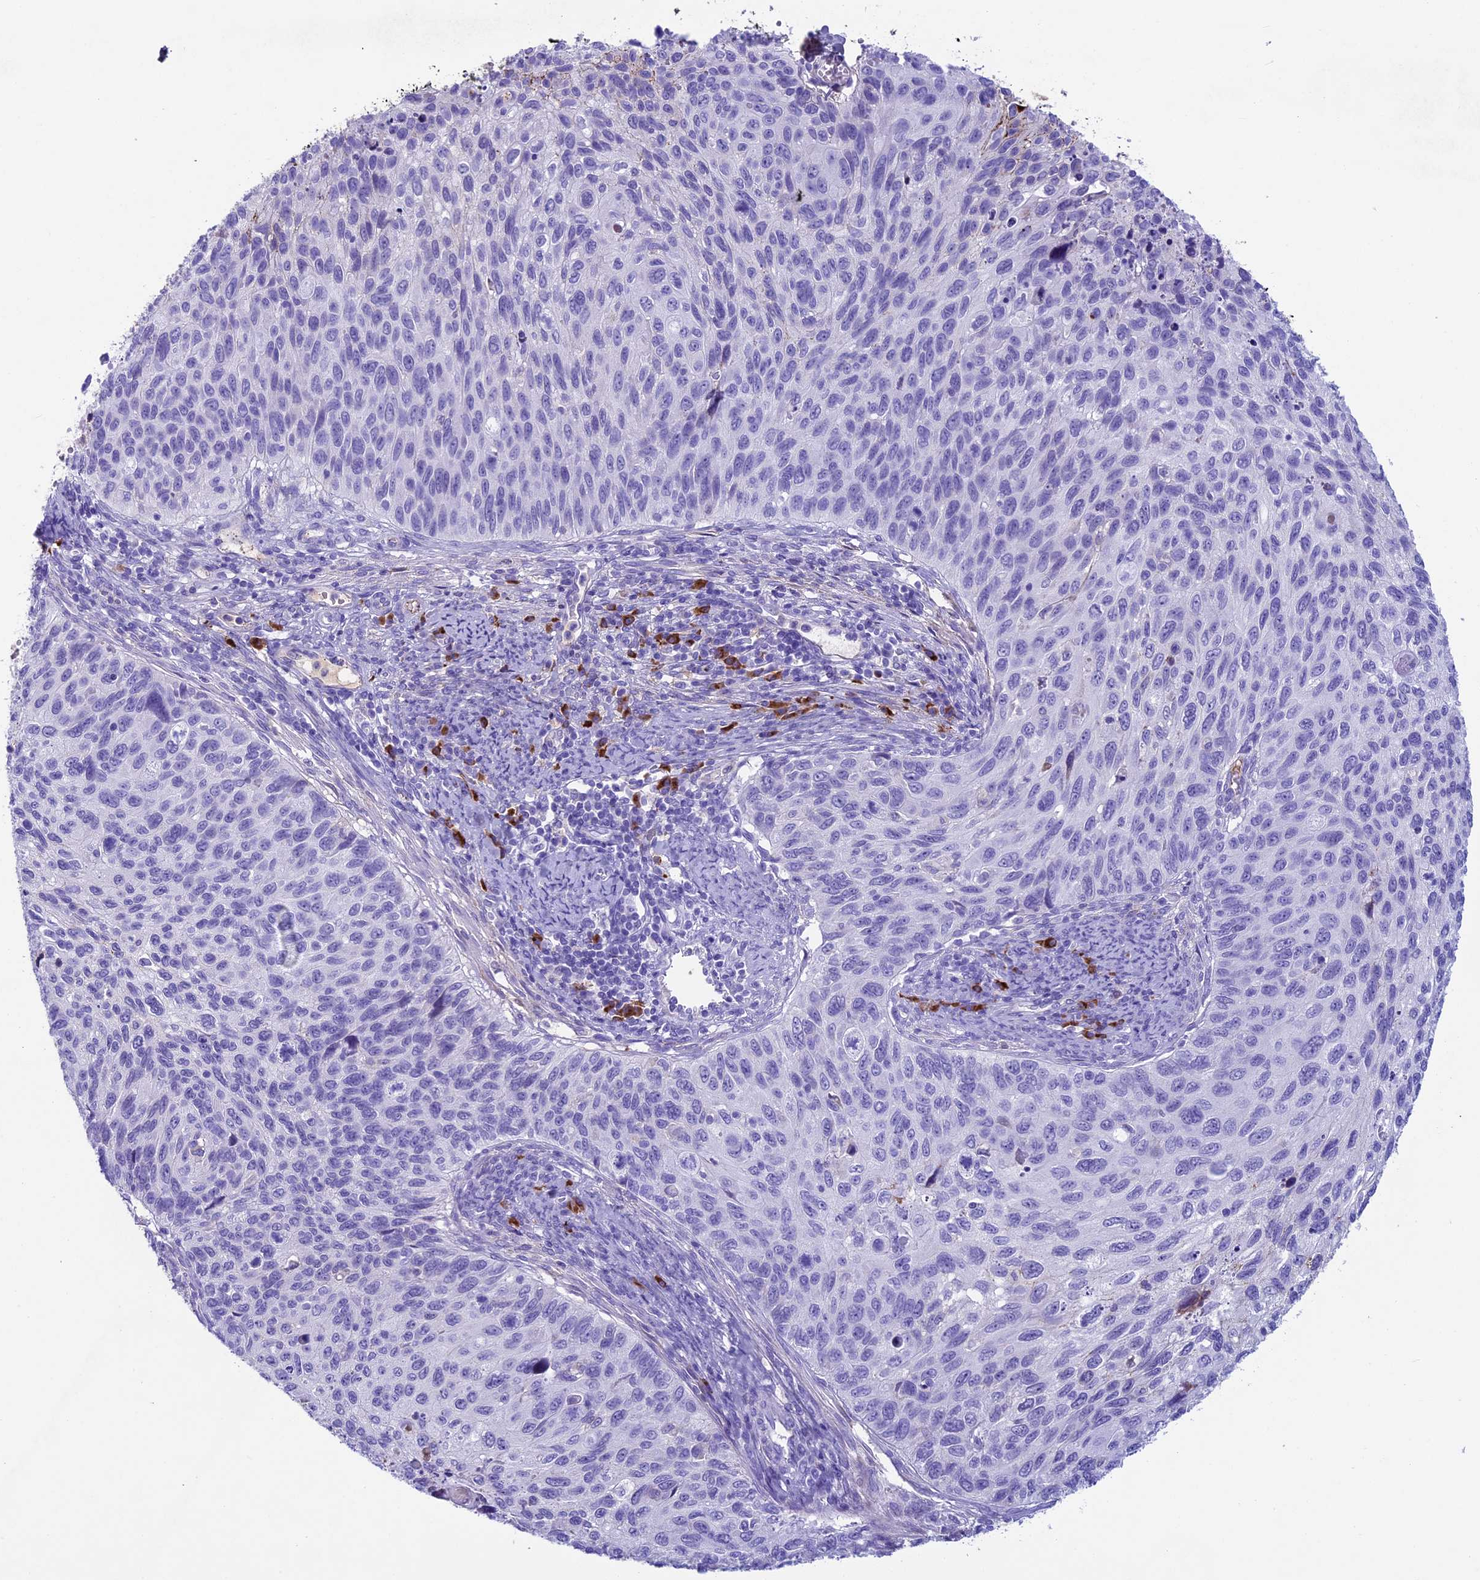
{"staining": {"intensity": "negative", "quantity": "none", "location": "none"}, "tissue": "cervical cancer", "cell_type": "Tumor cells", "image_type": "cancer", "snomed": [{"axis": "morphology", "description": "Squamous cell carcinoma, NOS"}, {"axis": "topography", "description": "Cervix"}], "caption": "A photomicrograph of human cervical squamous cell carcinoma is negative for staining in tumor cells.", "gene": "IGSF6", "patient": {"sex": "female", "age": 70}}